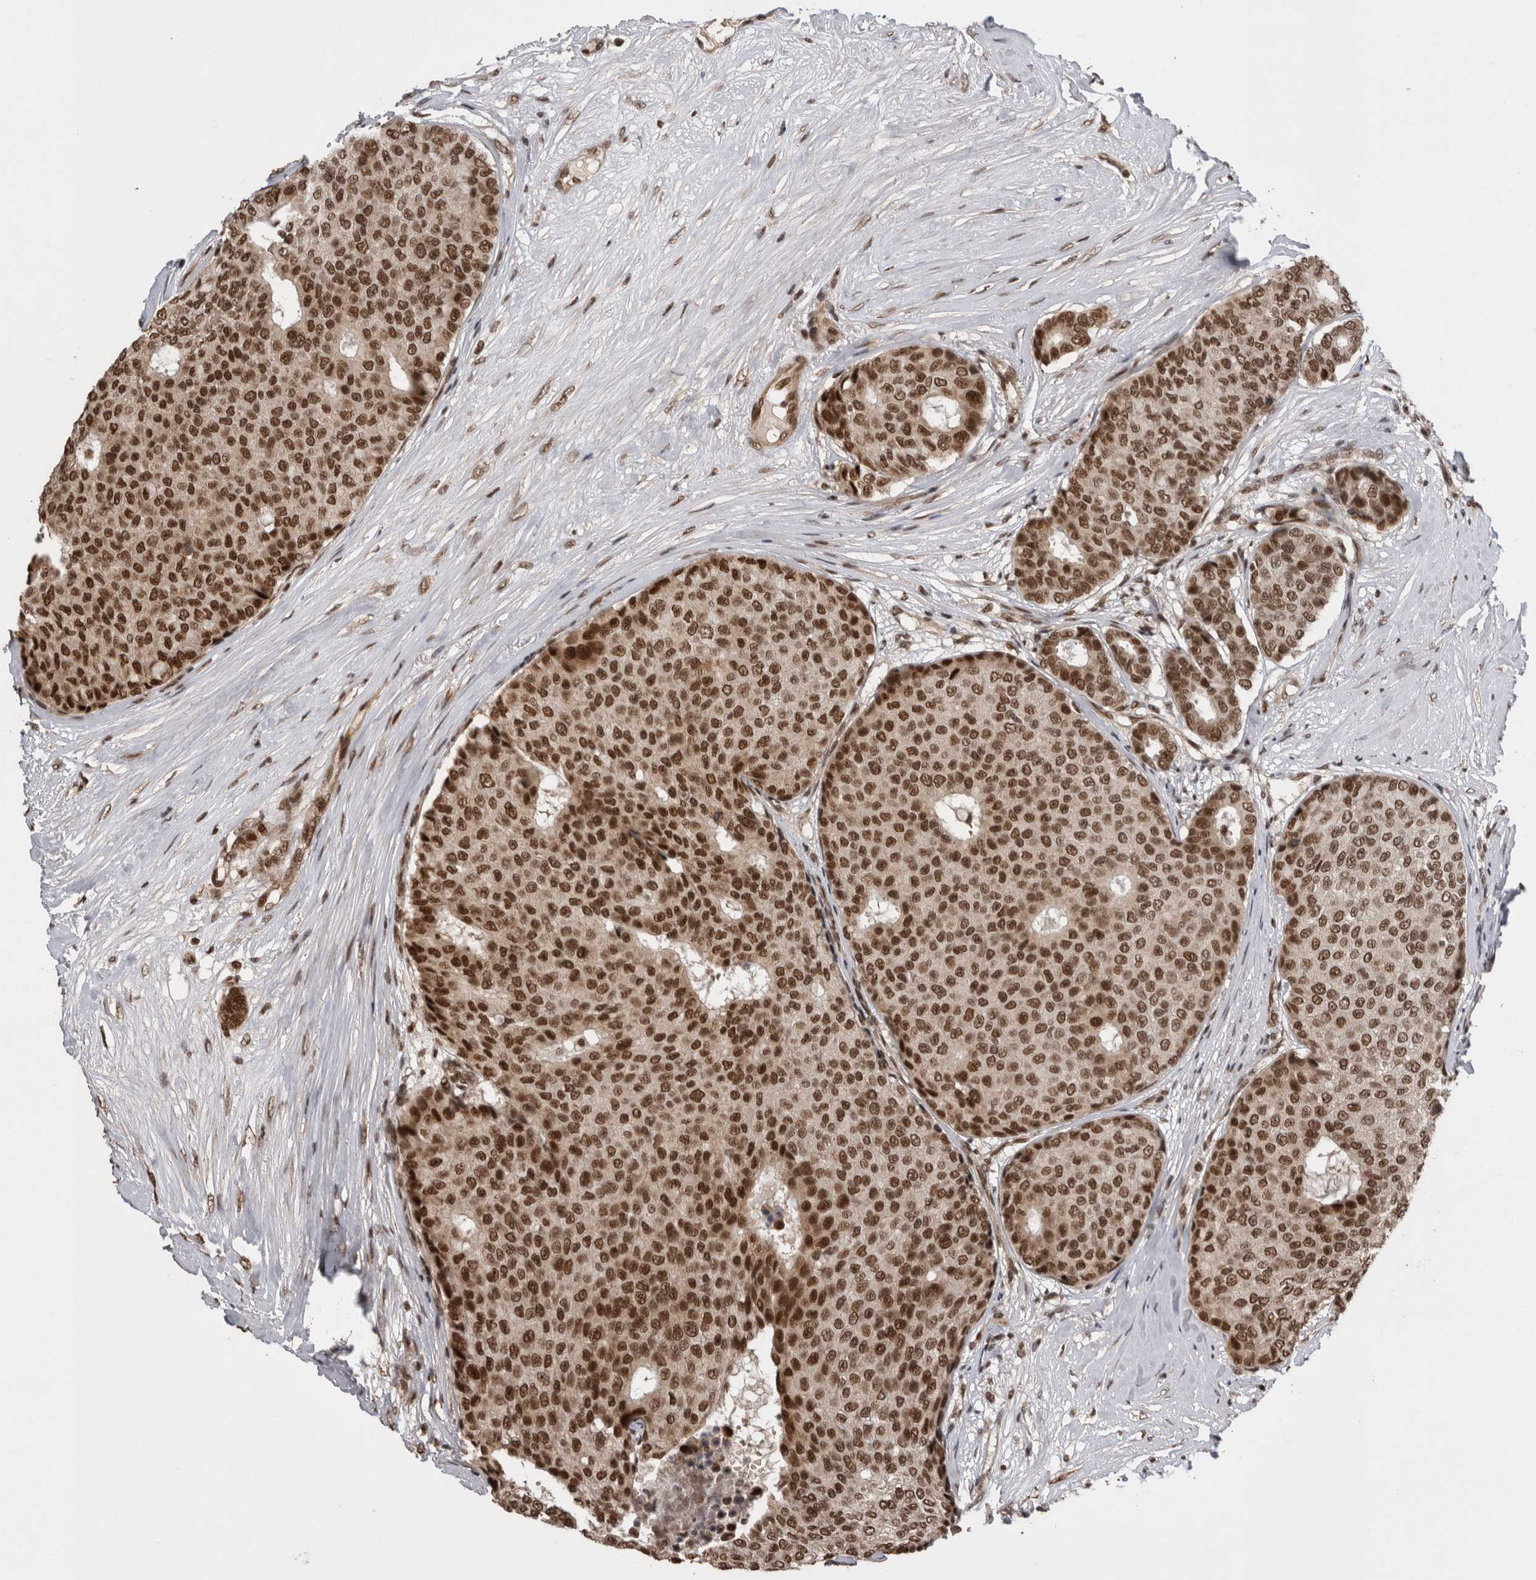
{"staining": {"intensity": "strong", "quantity": ">75%", "location": "nuclear"}, "tissue": "breast cancer", "cell_type": "Tumor cells", "image_type": "cancer", "snomed": [{"axis": "morphology", "description": "Duct carcinoma"}, {"axis": "topography", "description": "Breast"}], "caption": "Immunohistochemistry (IHC) (DAB (3,3'-diaminobenzidine)) staining of breast cancer displays strong nuclear protein staining in about >75% of tumor cells. The protein of interest is stained brown, and the nuclei are stained in blue (DAB IHC with brightfield microscopy, high magnification).", "gene": "CPSF2", "patient": {"sex": "female", "age": 75}}